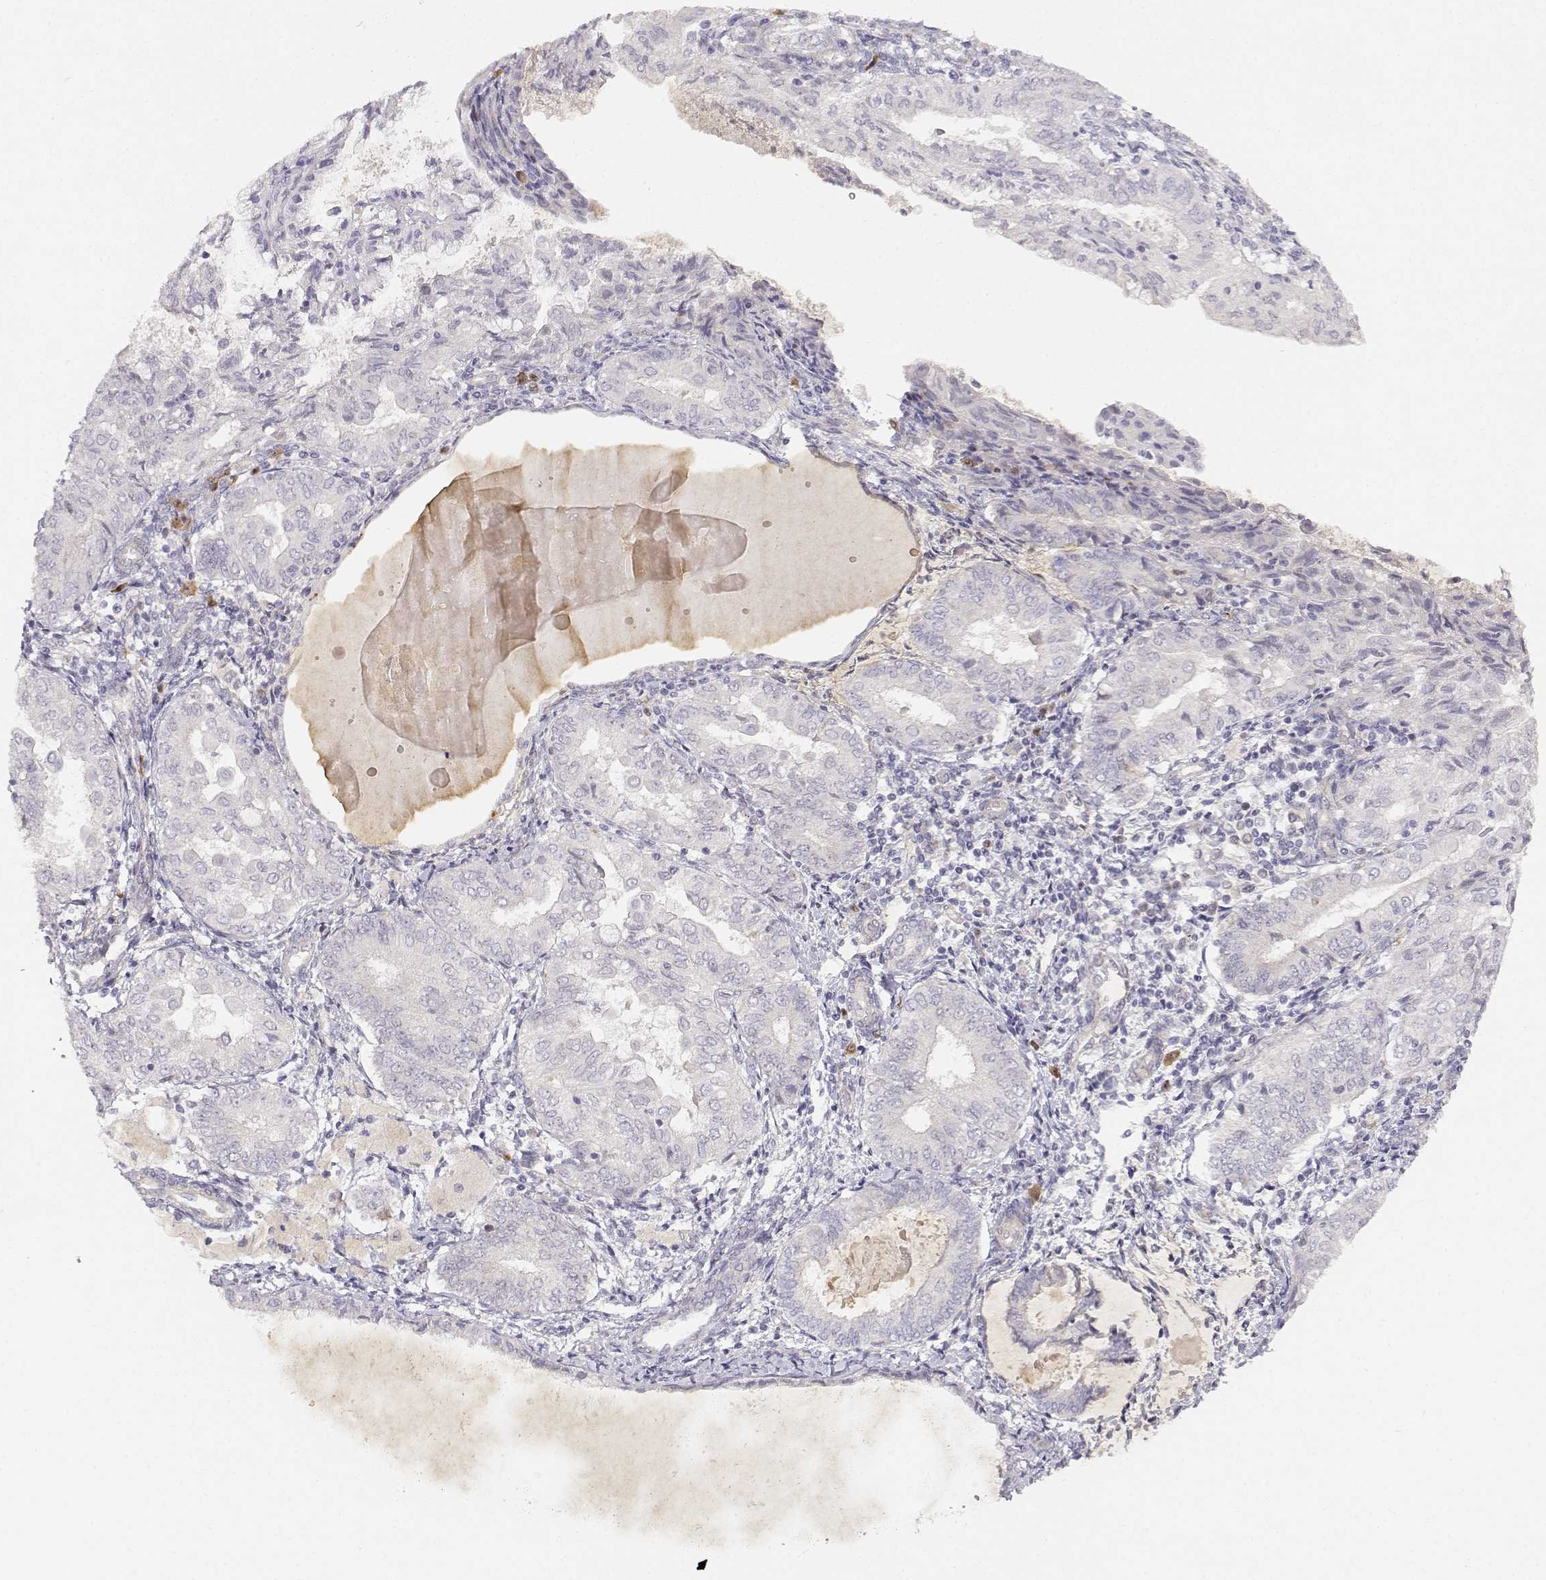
{"staining": {"intensity": "negative", "quantity": "none", "location": "none"}, "tissue": "endometrial cancer", "cell_type": "Tumor cells", "image_type": "cancer", "snomed": [{"axis": "morphology", "description": "Adenocarcinoma, NOS"}, {"axis": "topography", "description": "Endometrium"}], "caption": "DAB (3,3'-diaminobenzidine) immunohistochemical staining of endometrial cancer displays no significant positivity in tumor cells.", "gene": "EAF2", "patient": {"sex": "female", "age": 68}}